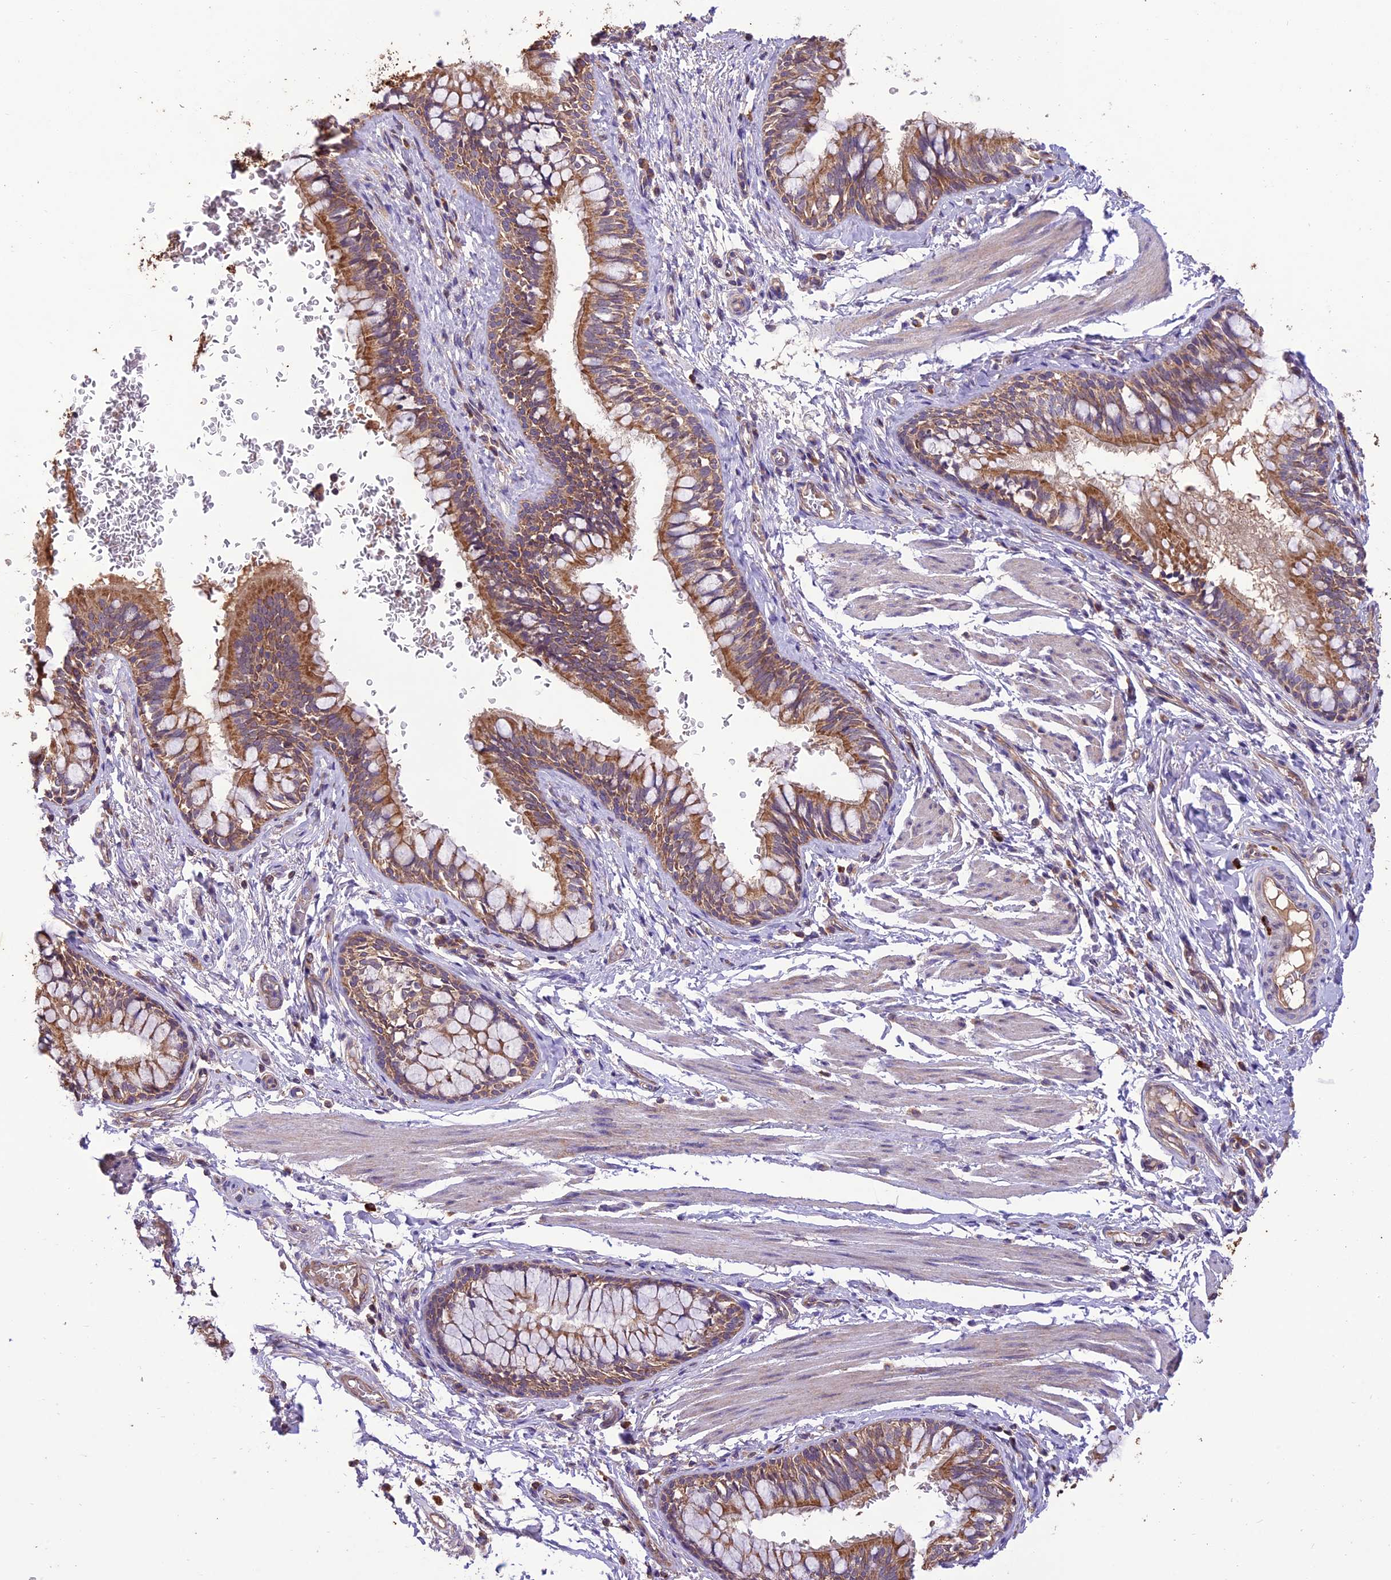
{"staining": {"intensity": "moderate", "quantity": ">75%", "location": "cytoplasmic/membranous"}, "tissue": "bronchus", "cell_type": "Respiratory epithelial cells", "image_type": "normal", "snomed": [{"axis": "morphology", "description": "Normal tissue, NOS"}, {"axis": "topography", "description": "Cartilage tissue"}, {"axis": "topography", "description": "Bronchus"}], "caption": "This is a micrograph of IHC staining of benign bronchus, which shows moderate positivity in the cytoplasmic/membranous of respiratory epithelial cells.", "gene": "NDUFAF1", "patient": {"sex": "female", "age": 36}}